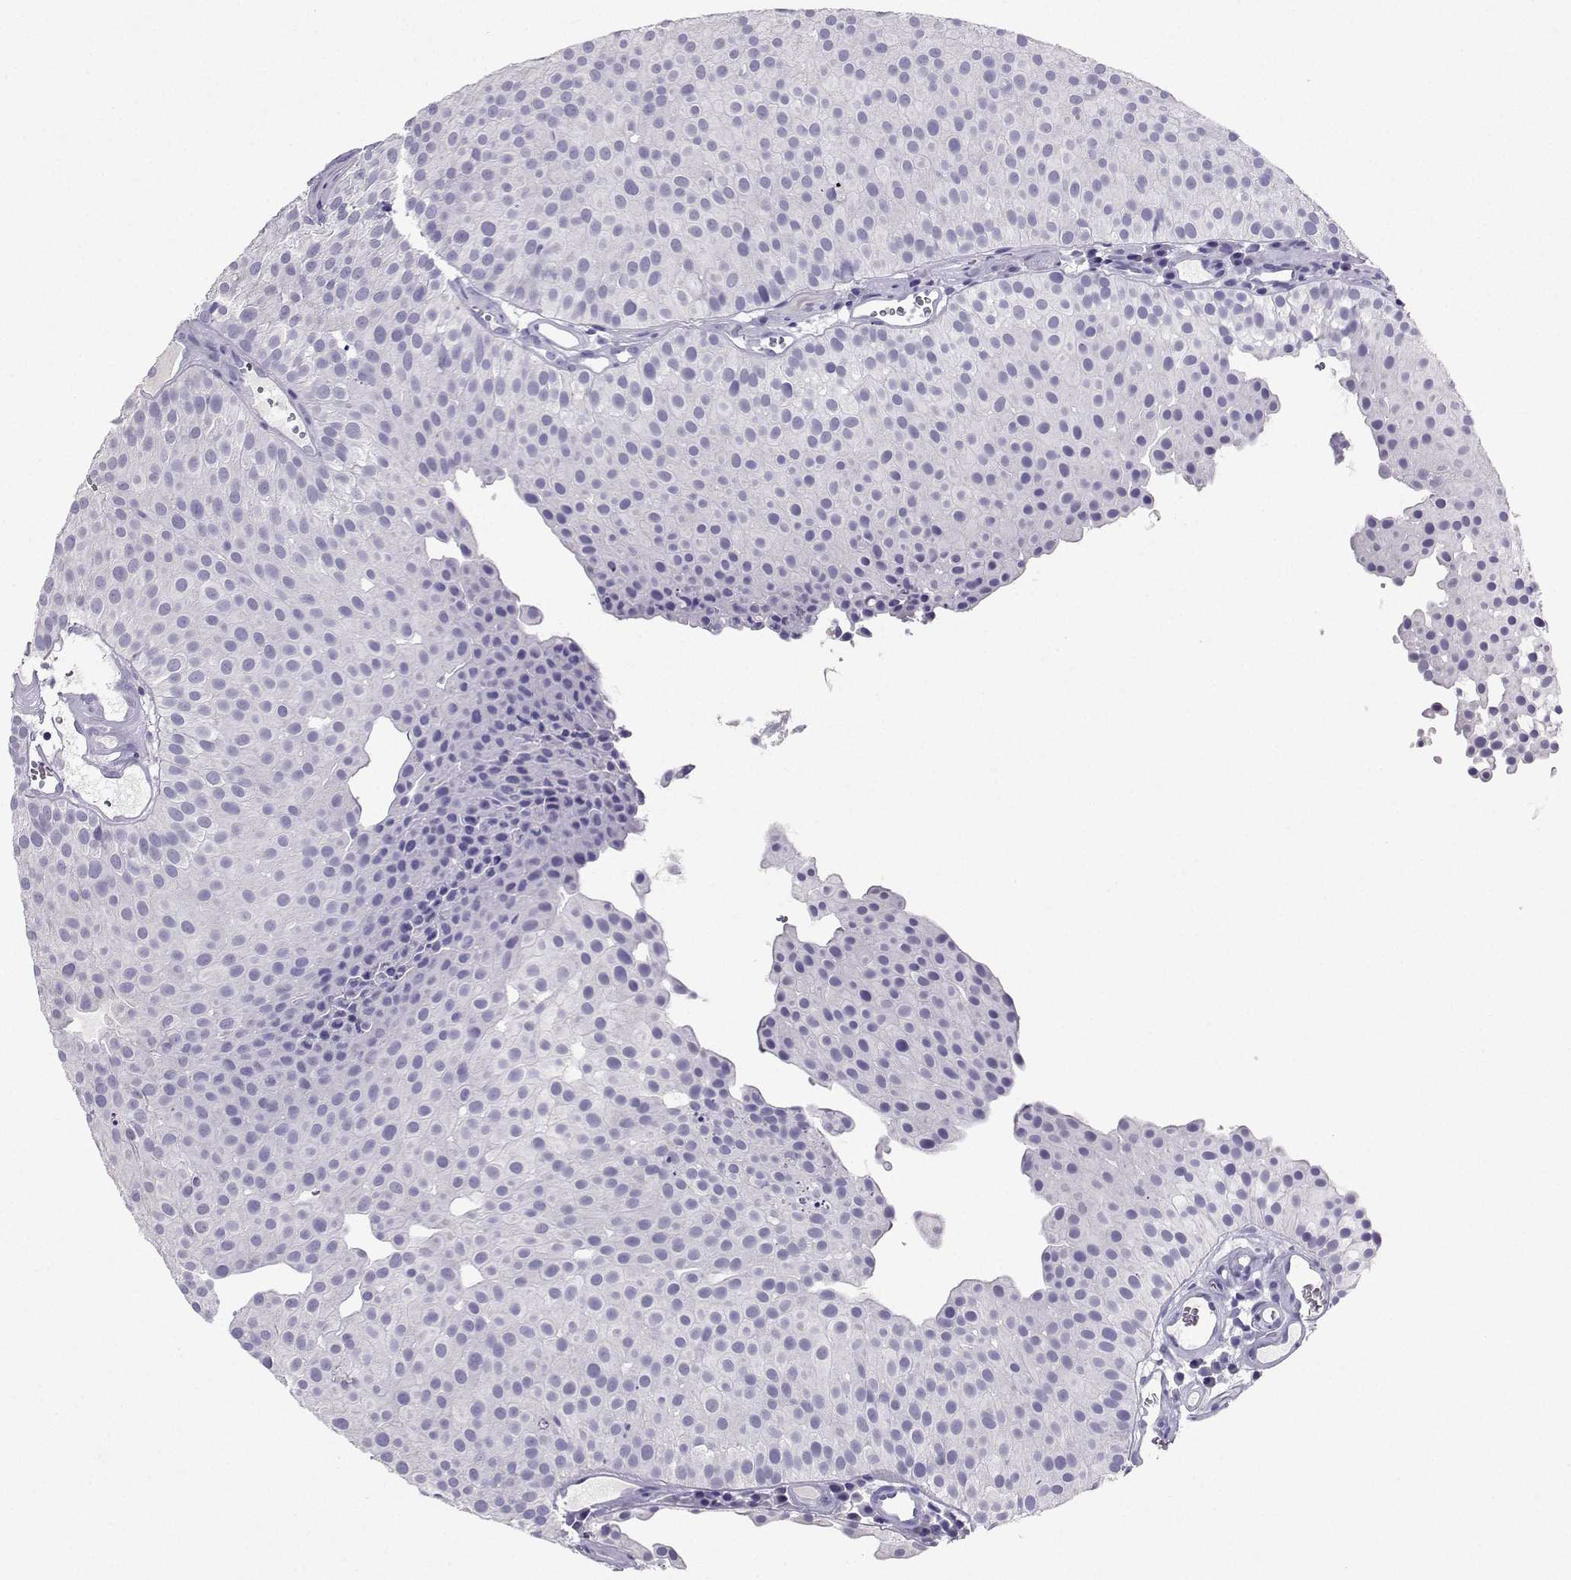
{"staining": {"intensity": "negative", "quantity": "none", "location": "none"}, "tissue": "urothelial cancer", "cell_type": "Tumor cells", "image_type": "cancer", "snomed": [{"axis": "morphology", "description": "Urothelial carcinoma, Low grade"}, {"axis": "topography", "description": "Urinary bladder"}], "caption": "Immunohistochemistry (IHC) micrograph of neoplastic tissue: human urothelial carcinoma (low-grade) stained with DAB (3,3'-diaminobenzidine) reveals no significant protein expression in tumor cells. (Brightfield microscopy of DAB IHC at high magnification).", "gene": "GRIK4", "patient": {"sex": "female", "age": 87}}